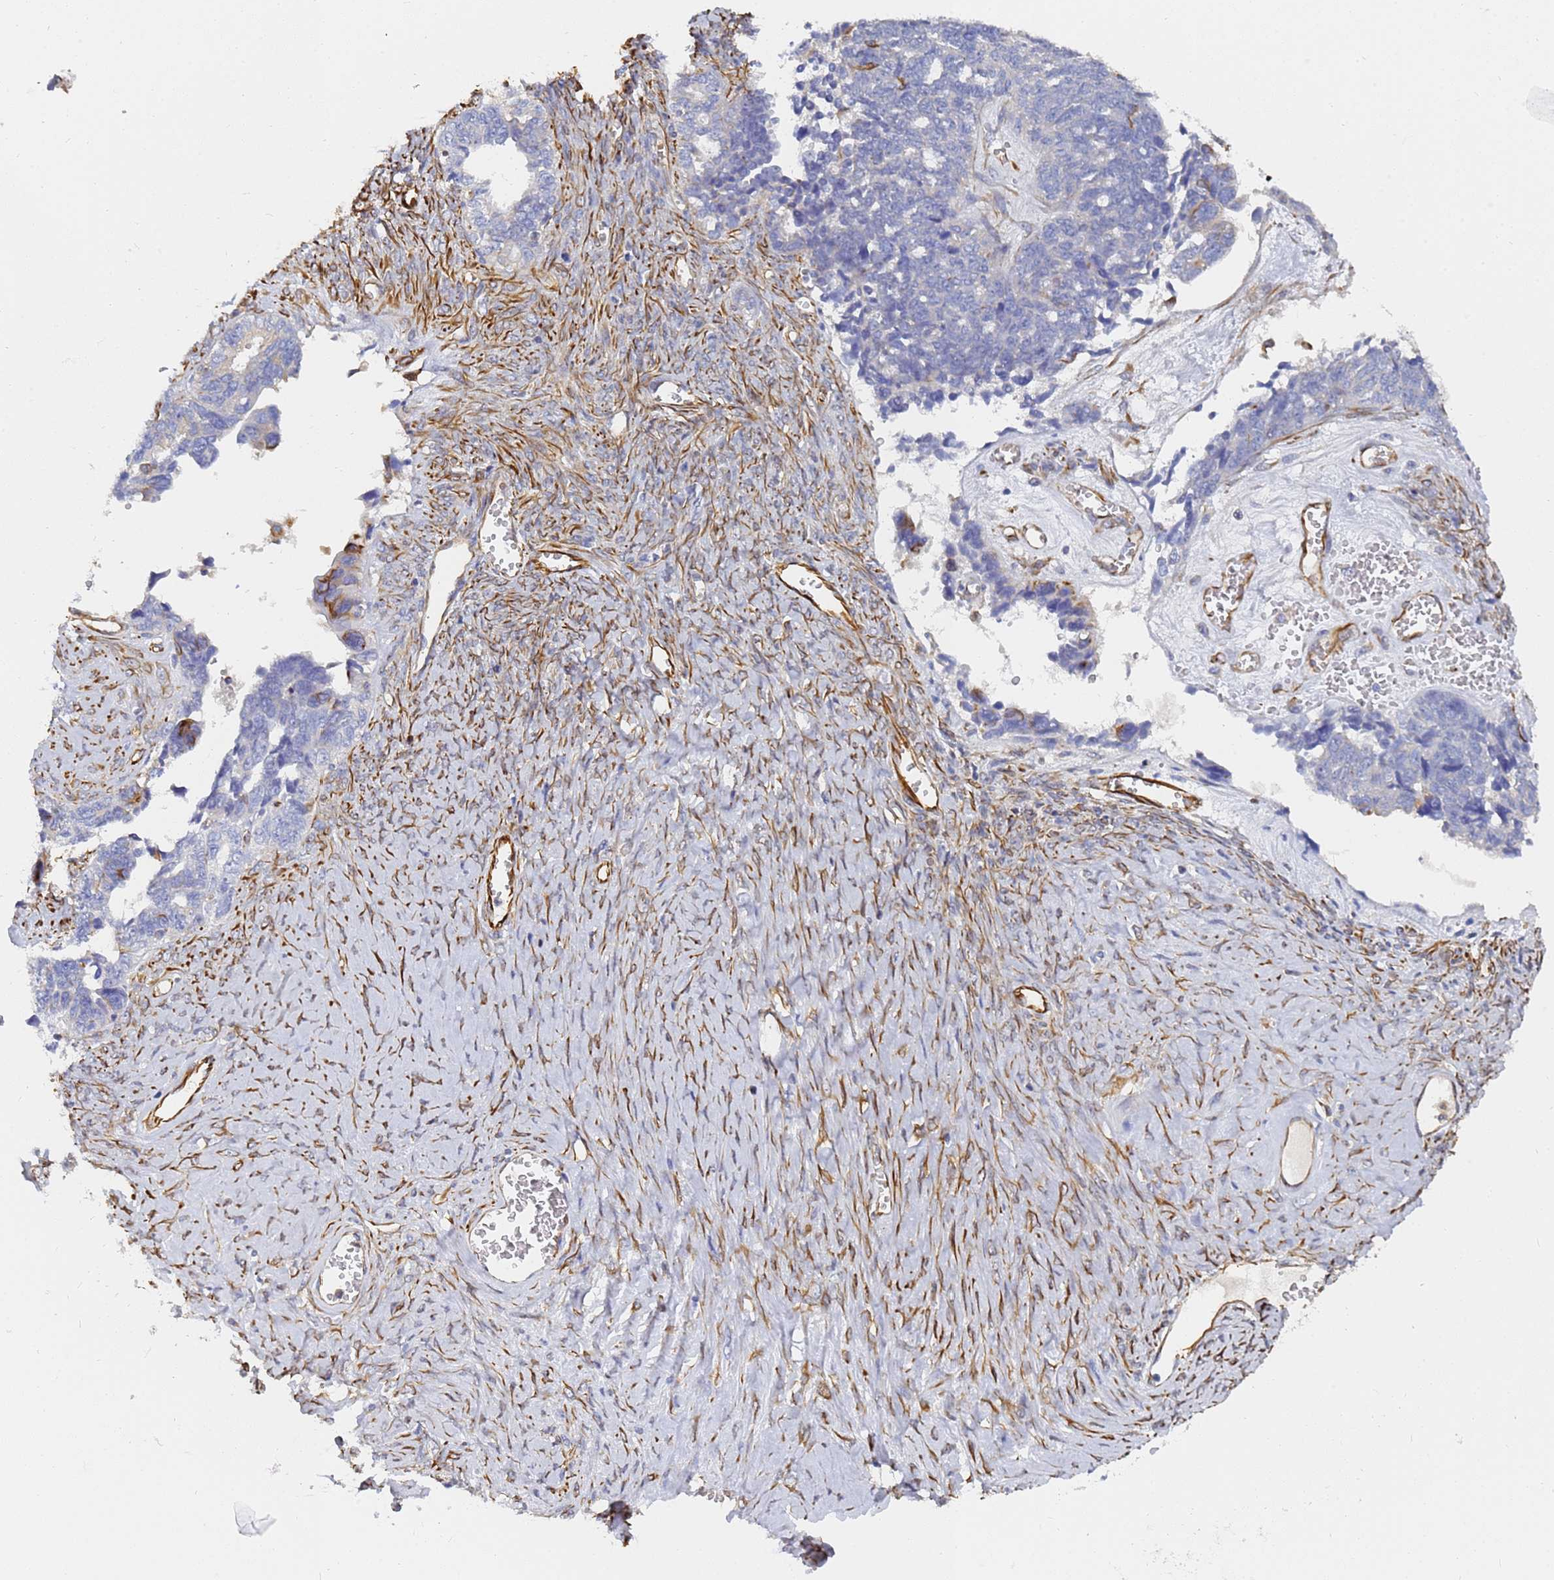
{"staining": {"intensity": "negative", "quantity": "none", "location": "none"}, "tissue": "ovarian cancer", "cell_type": "Tumor cells", "image_type": "cancer", "snomed": [{"axis": "morphology", "description": "Cystadenocarcinoma, serous, NOS"}, {"axis": "topography", "description": "Ovary"}], "caption": "Immunohistochemistry (IHC) of ovarian cancer (serous cystadenocarcinoma) exhibits no staining in tumor cells. (Stains: DAB immunohistochemistry (IHC) with hematoxylin counter stain, Microscopy: brightfield microscopy at high magnification).", "gene": "SYT13", "patient": {"sex": "female", "age": 79}}